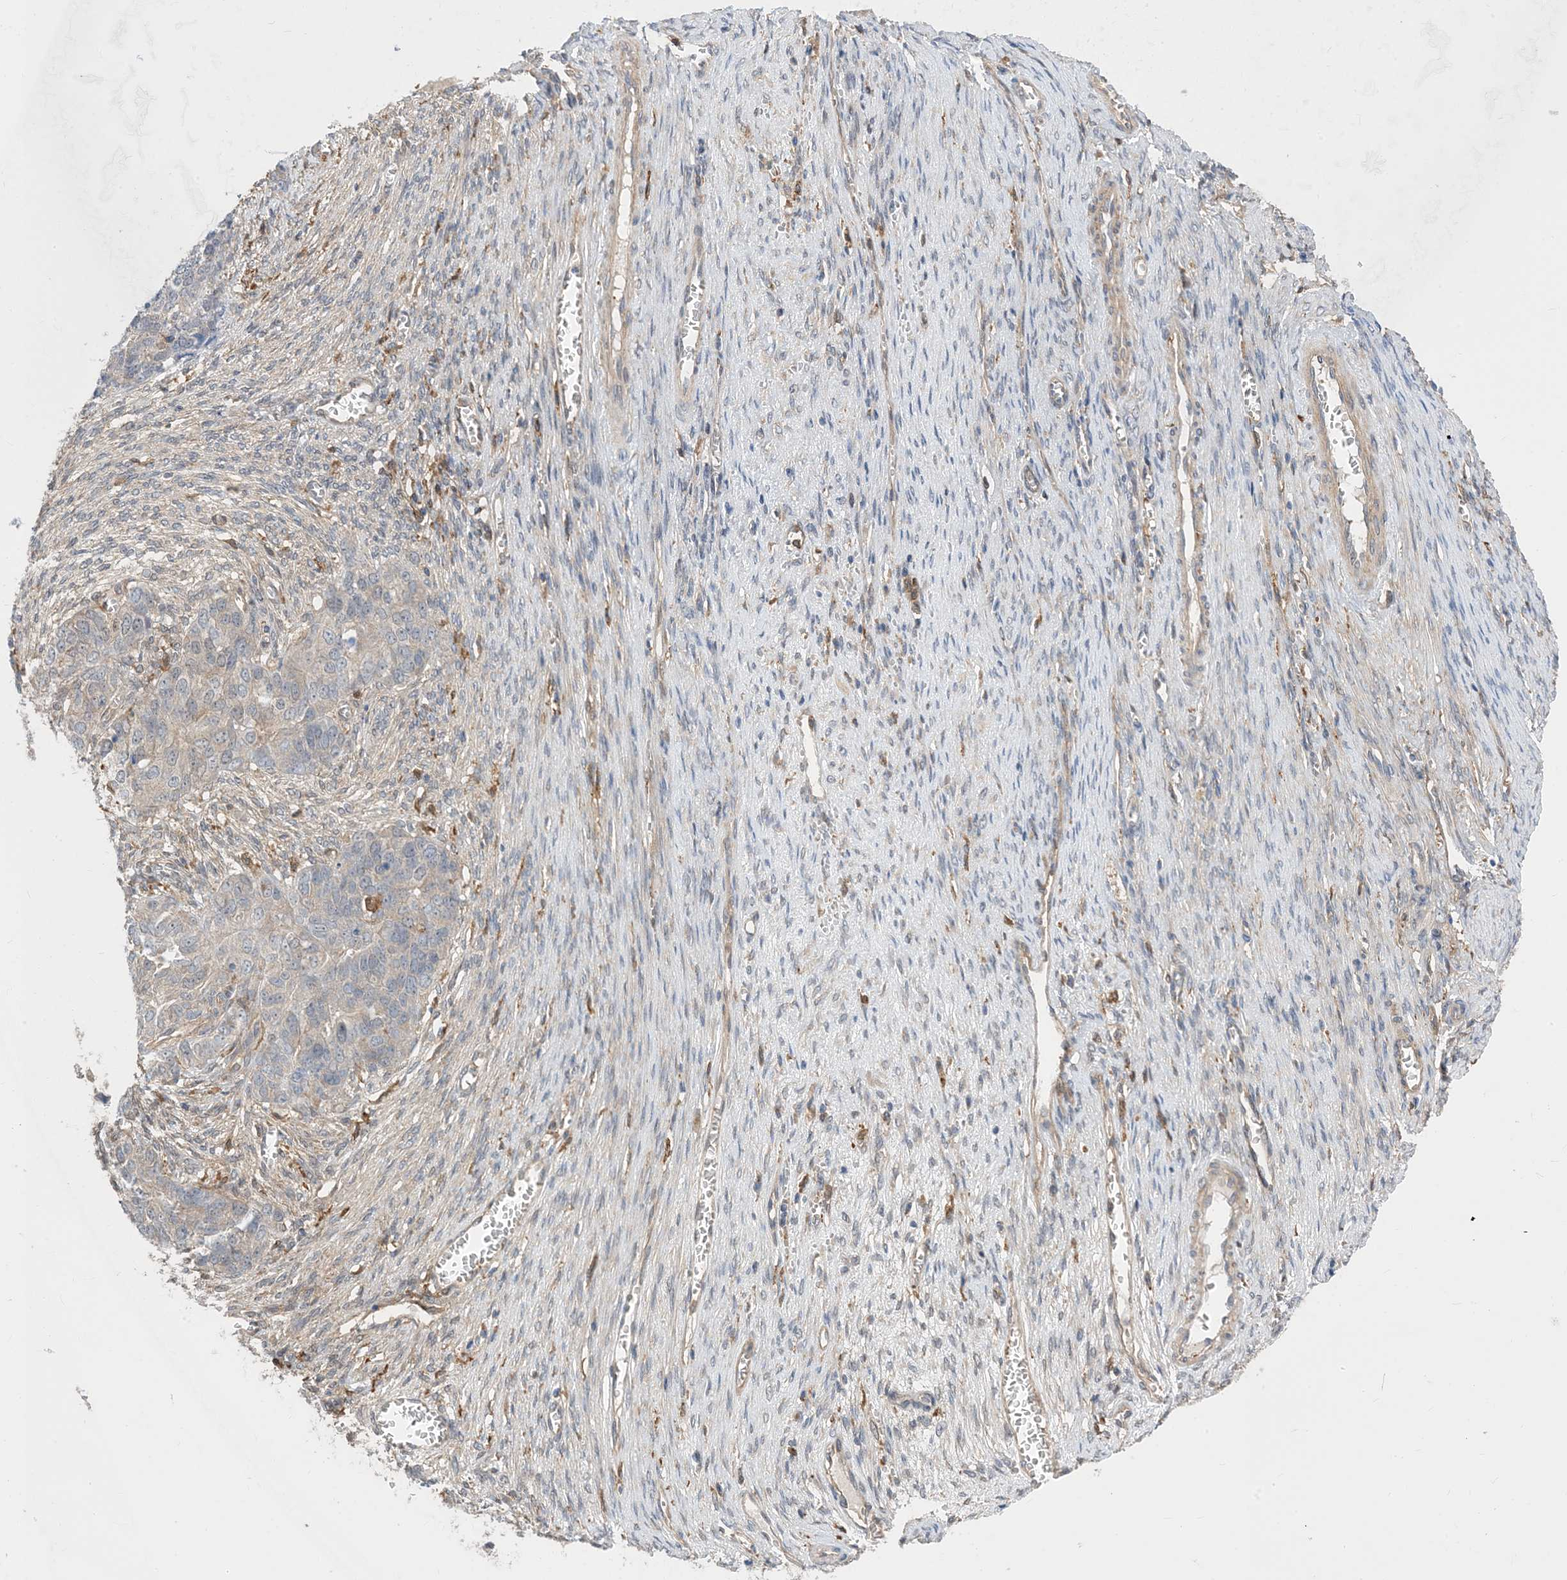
{"staining": {"intensity": "negative", "quantity": "none", "location": "none"}, "tissue": "ovarian cancer", "cell_type": "Tumor cells", "image_type": "cancer", "snomed": [{"axis": "morphology", "description": "Cystadenocarcinoma, serous, NOS"}, {"axis": "topography", "description": "Ovary"}], "caption": "There is no significant staining in tumor cells of serous cystadenocarcinoma (ovarian).", "gene": "HS1BP3", "patient": {"sex": "female", "age": 44}}